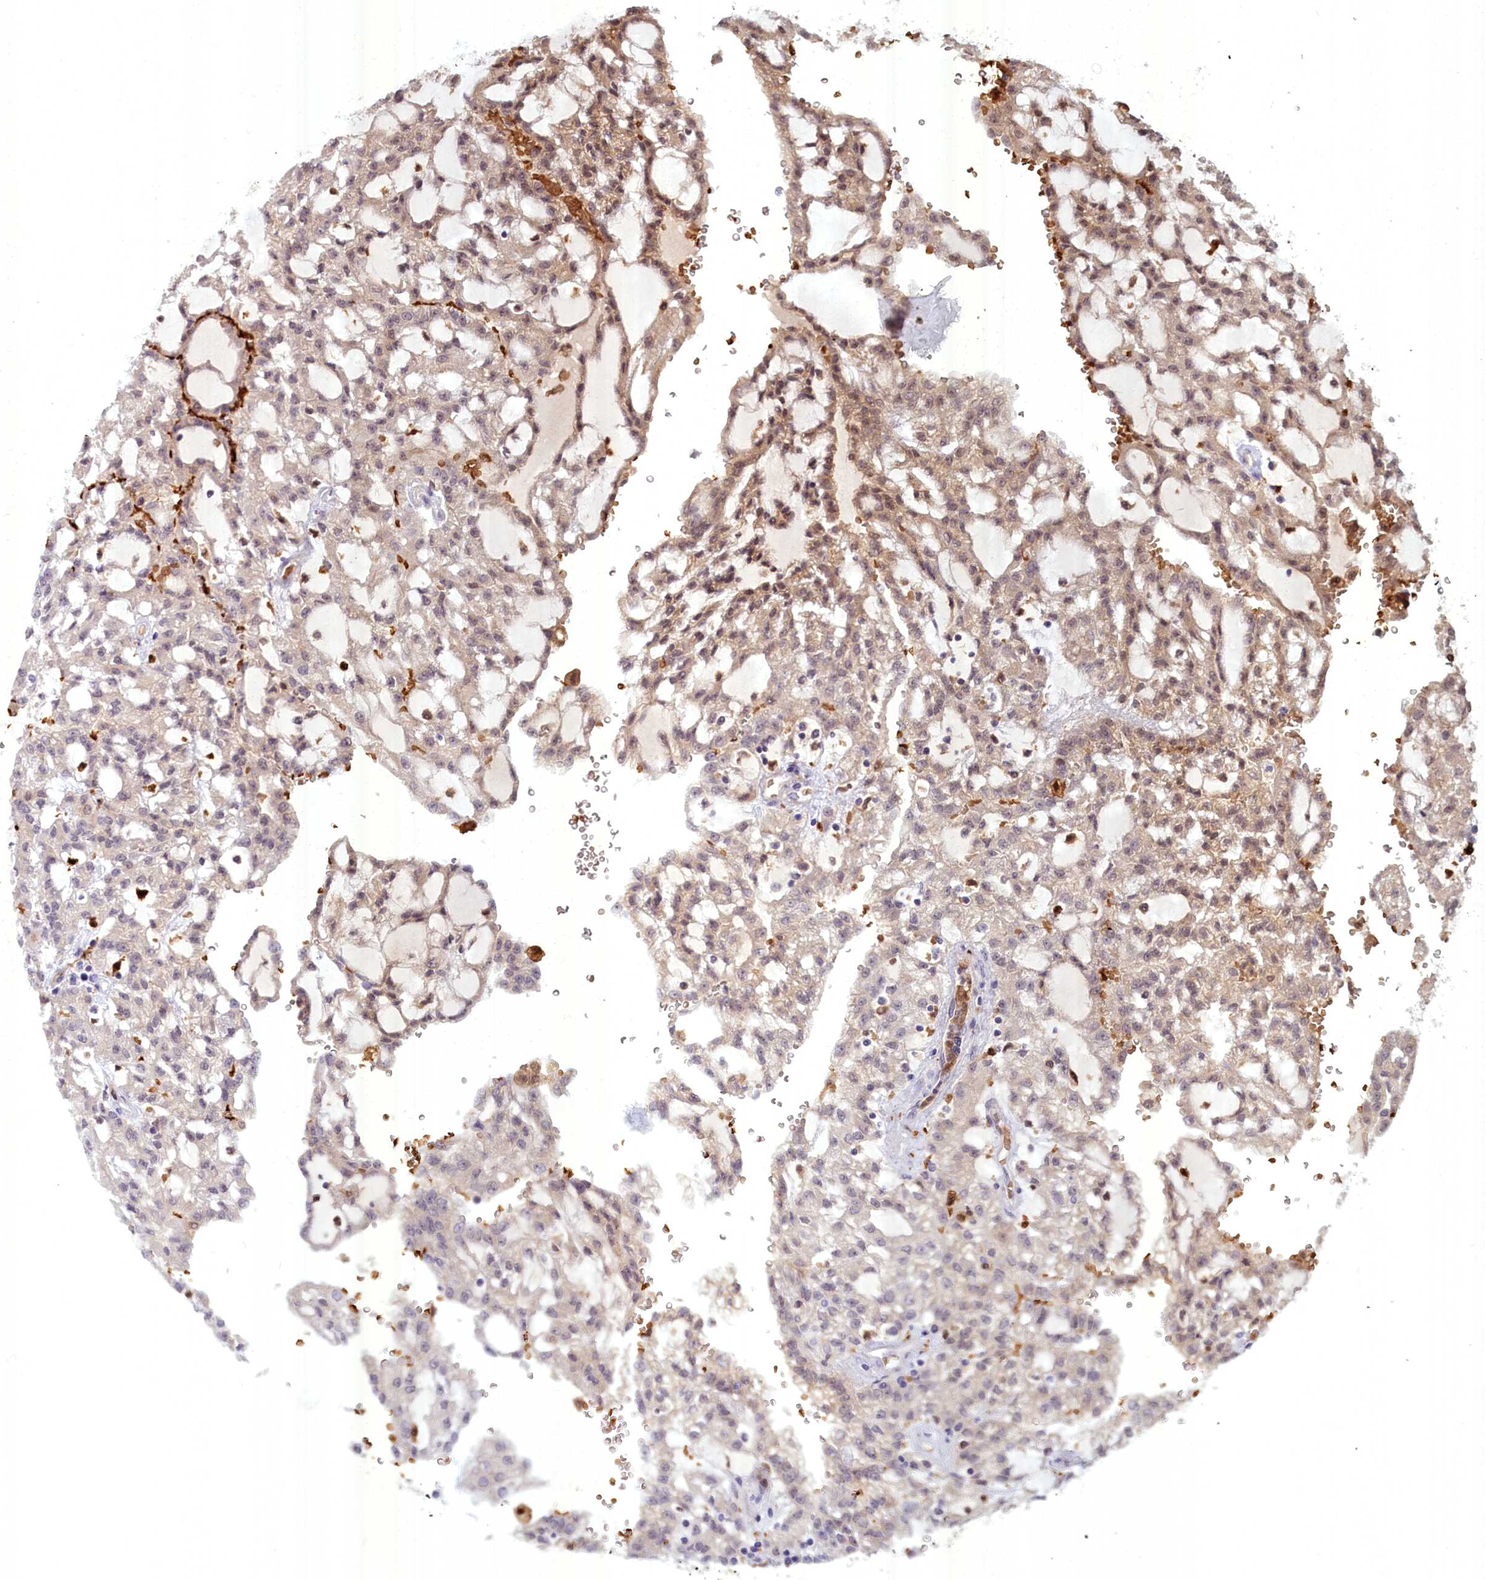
{"staining": {"intensity": "weak", "quantity": "25%-75%", "location": "cytoplasmic/membranous"}, "tissue": "renal cancer", "cell_type": "Tumor cells", "image_type": "cancer", "snomed": [{"axis": "morphology", "description": "Adenocarcinoma, NOS"}, {"axis": "topography", "description": "Kidney"}], "caption": "Immunohistochemistry of renal cancer reveals low levels of weak cytoplasmic/membranous positivity in about 25%-75% of tumor cells.", "gene": "BLVRB", "patient": {"sex": "male", "age": 63}}